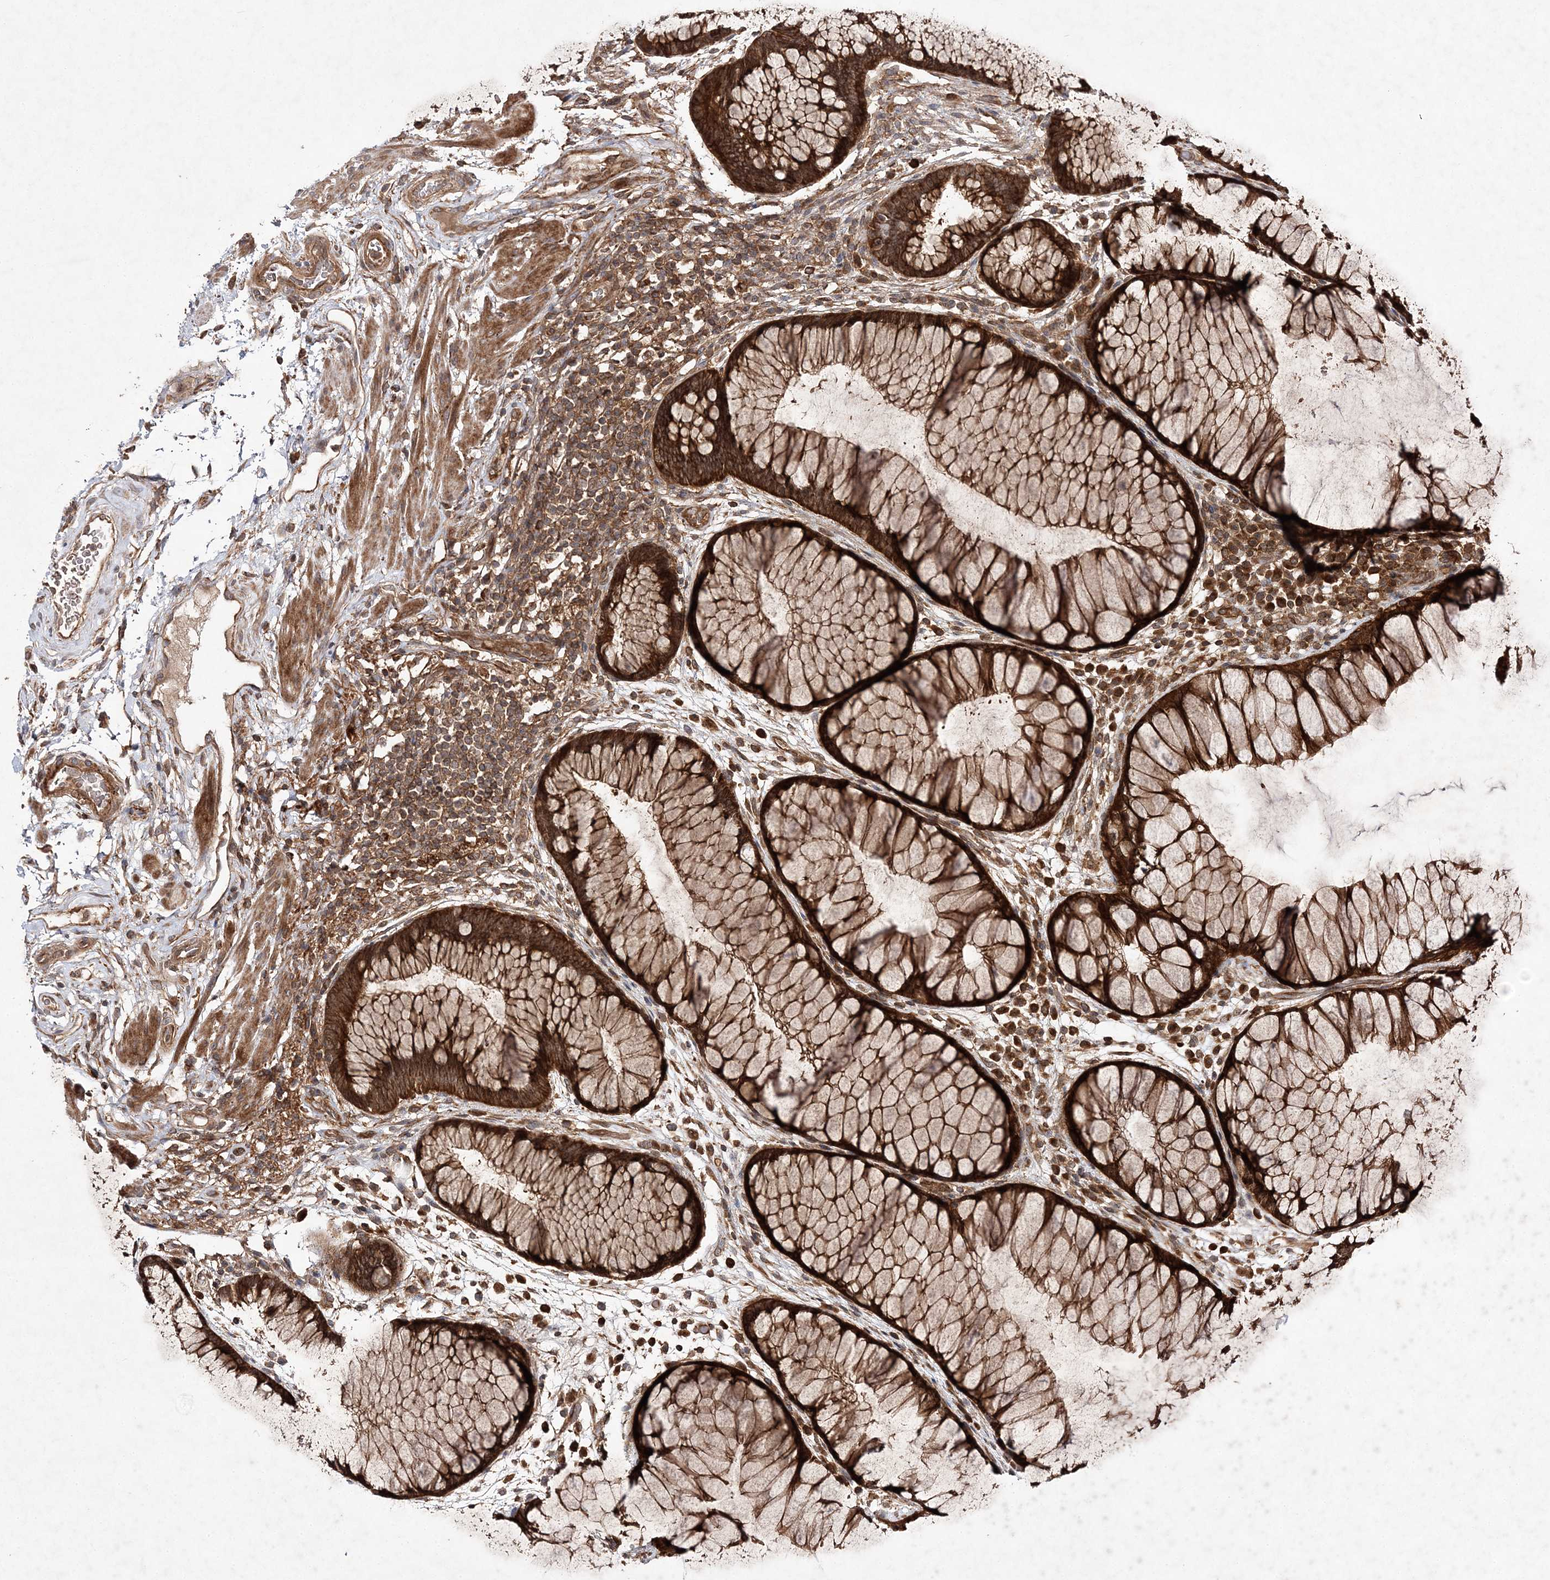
{"staining": {"intensity": "strong", "quantity": ">75%", "location": "cytoplasmic/membranous"}, "tissue": "rectum", "cell_type": "Glandular cells", "image_type": "normal", "snomed": [{"axis": "morphology", "description": "Normal tissue, NOS"}, {"axis": "topography", "description": "Rectum"}], "caption": "The immunohistochemical stain highlights strong cytoplasmic/membranous staining in glandular cells of normal rectum. (Stains: DAB in brown, nuclei in blue, Microscopy: brightfield microscopy at high magnification).", "gene": "TMEM9B", "patient": {"sex": "male", "age": 51}}